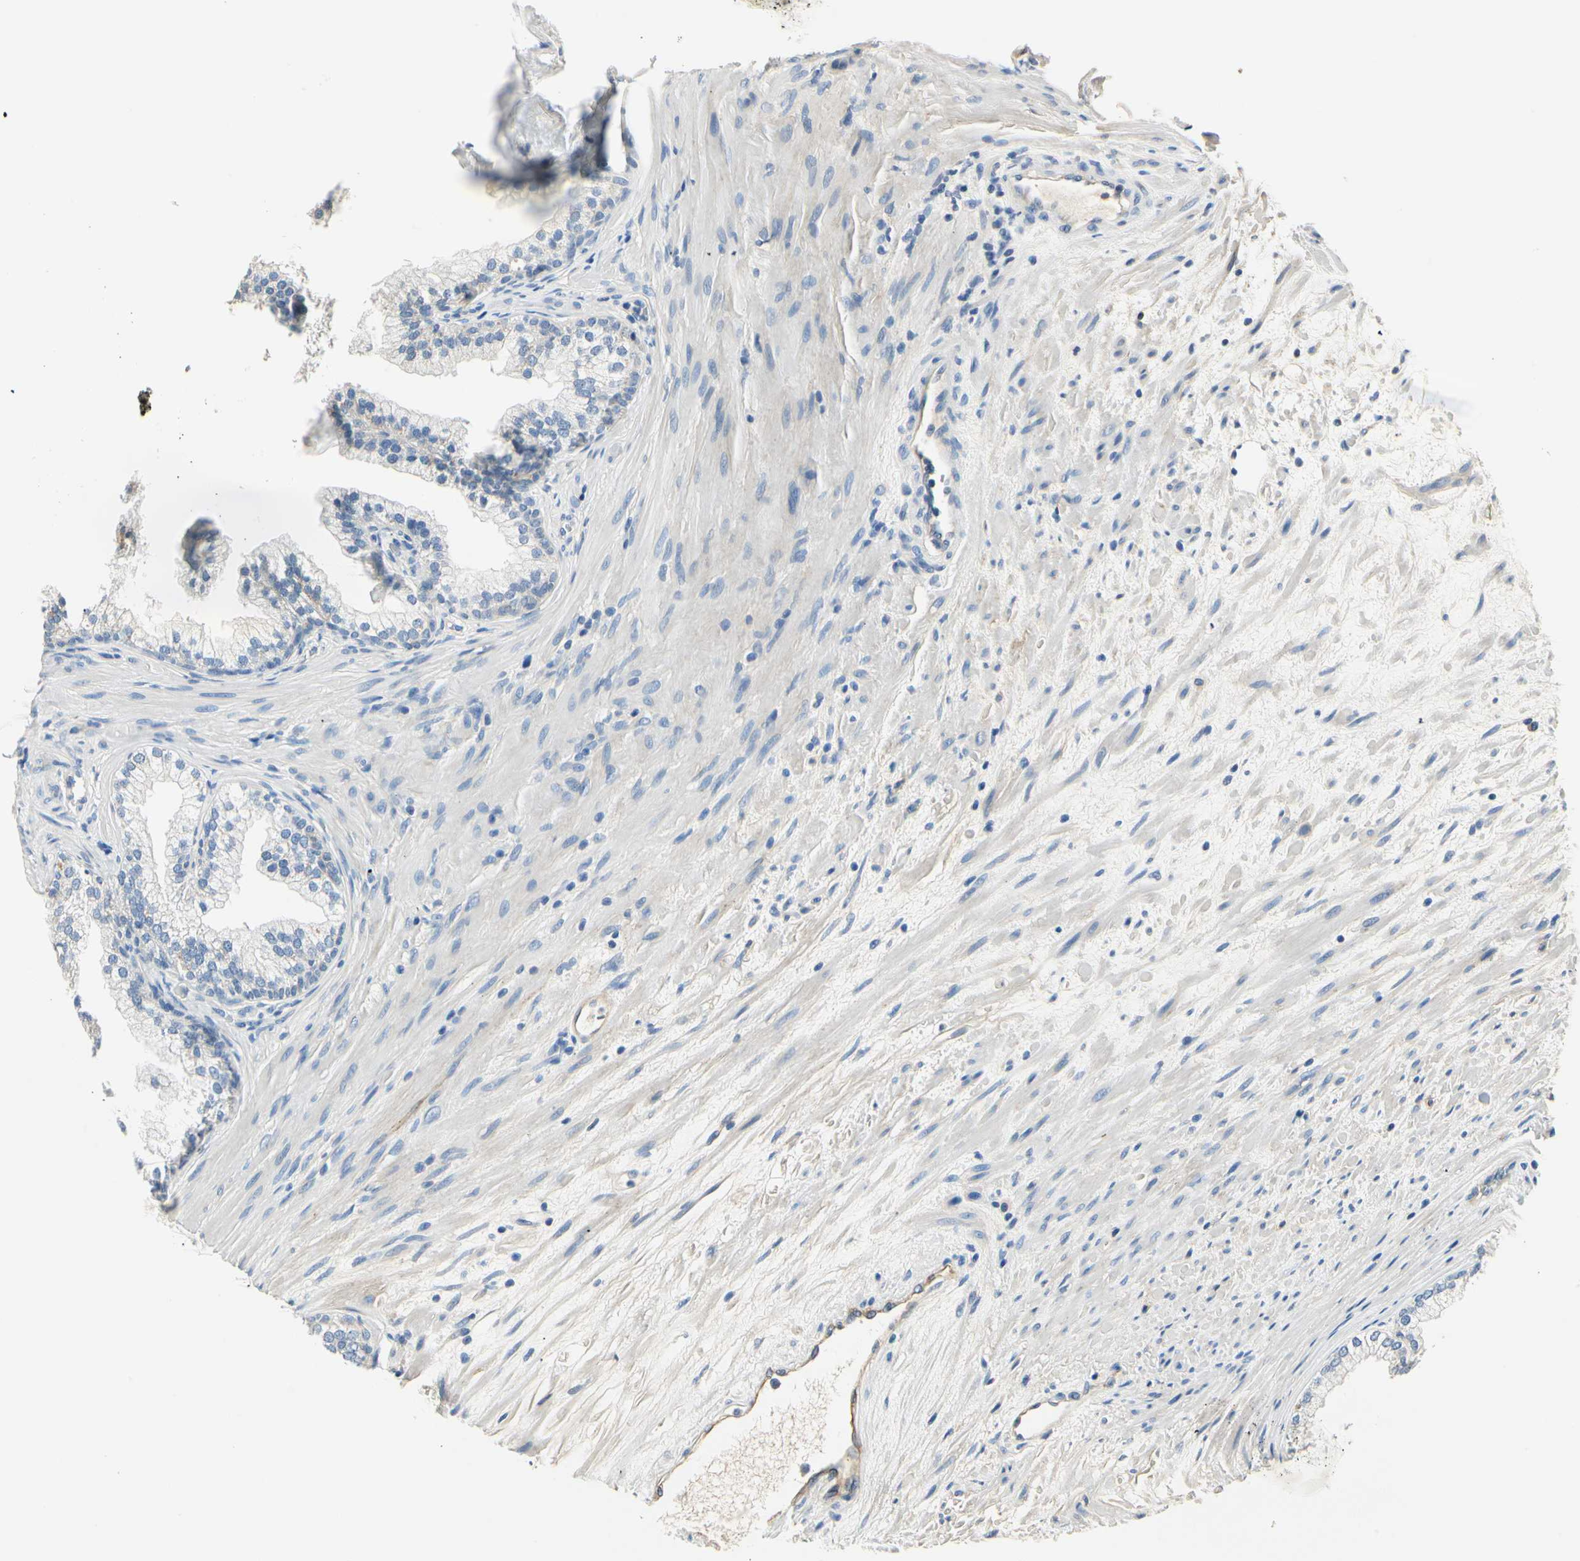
{"staining": {"intensity": "negative", "quantity": "none", "location": "none"}, "tissue": "prostate", "cell_type": "Glandular cells", "image_type": "normal", "snomed": [{"axis": "morphology", "description": "Normal tissue, NOS"}, {"axis": "topography", "description": "Prostate"}], "caption": "There is no significant staining in glandular cells of prostate.", "gene": "TGFBR3", "patient": {"sex": "male", "age": 76}}